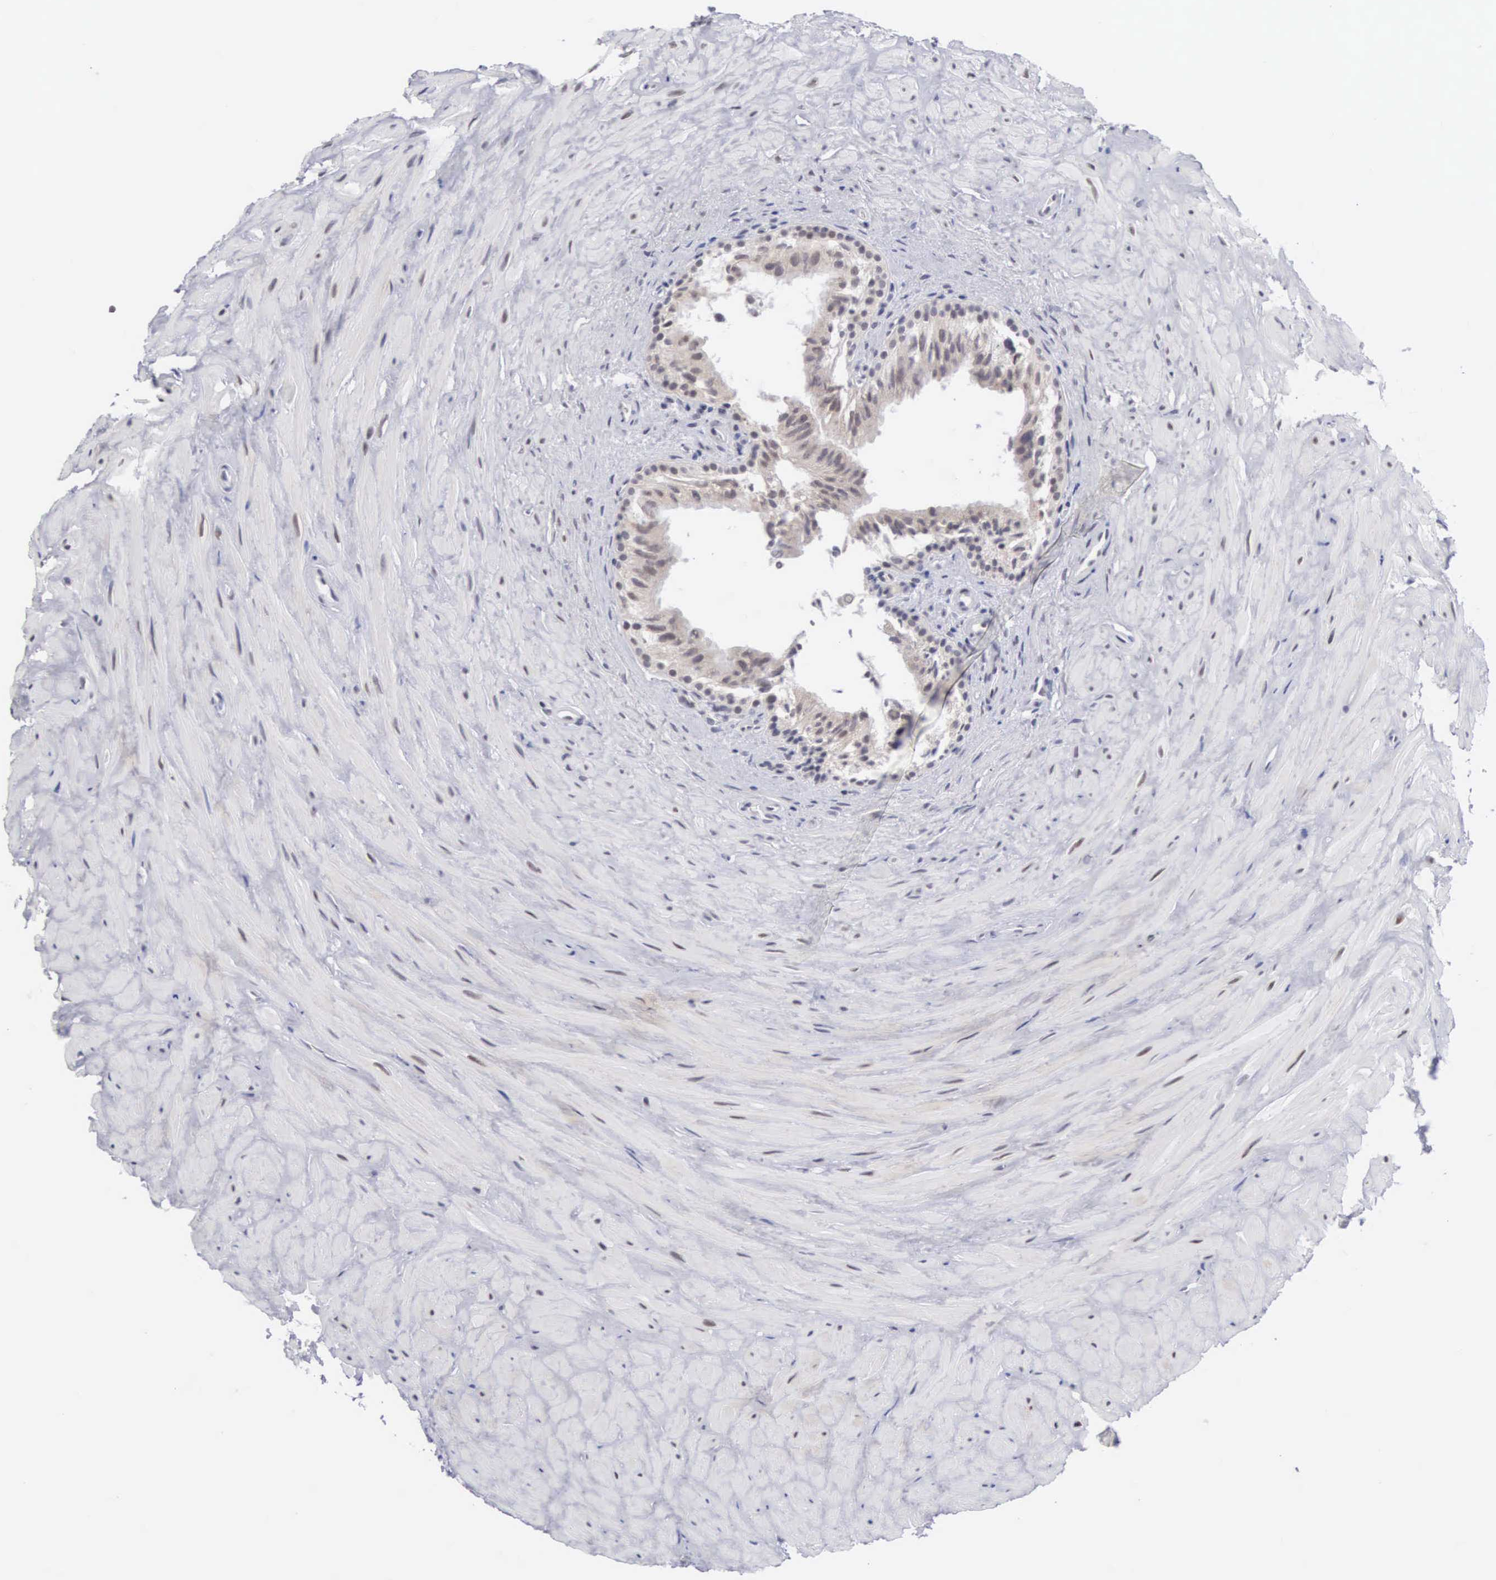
{"staining": {"intensity": "weak", "quantity": "25%-75%", "location": "cytoplasmic/membranous,nuclear"}, "tissue": "epididymis", "cell_type": "Glandular cells", "image_type": "normal", "snomed": [{"axis": "morphology", "description": "Normal tissue, NOS"}, {"axis": "topography", "description": "Epididymis"}], "caption": "Immunohistochemical staining of normal epididymis demonstrates 25%-75% levels of weak cytoplasmic/membranous,nuclear protein expression in approximately 25%-75% of glandular cells.", "gene": "MNAT1", "patient": {"sex": "male", "age": 35}}